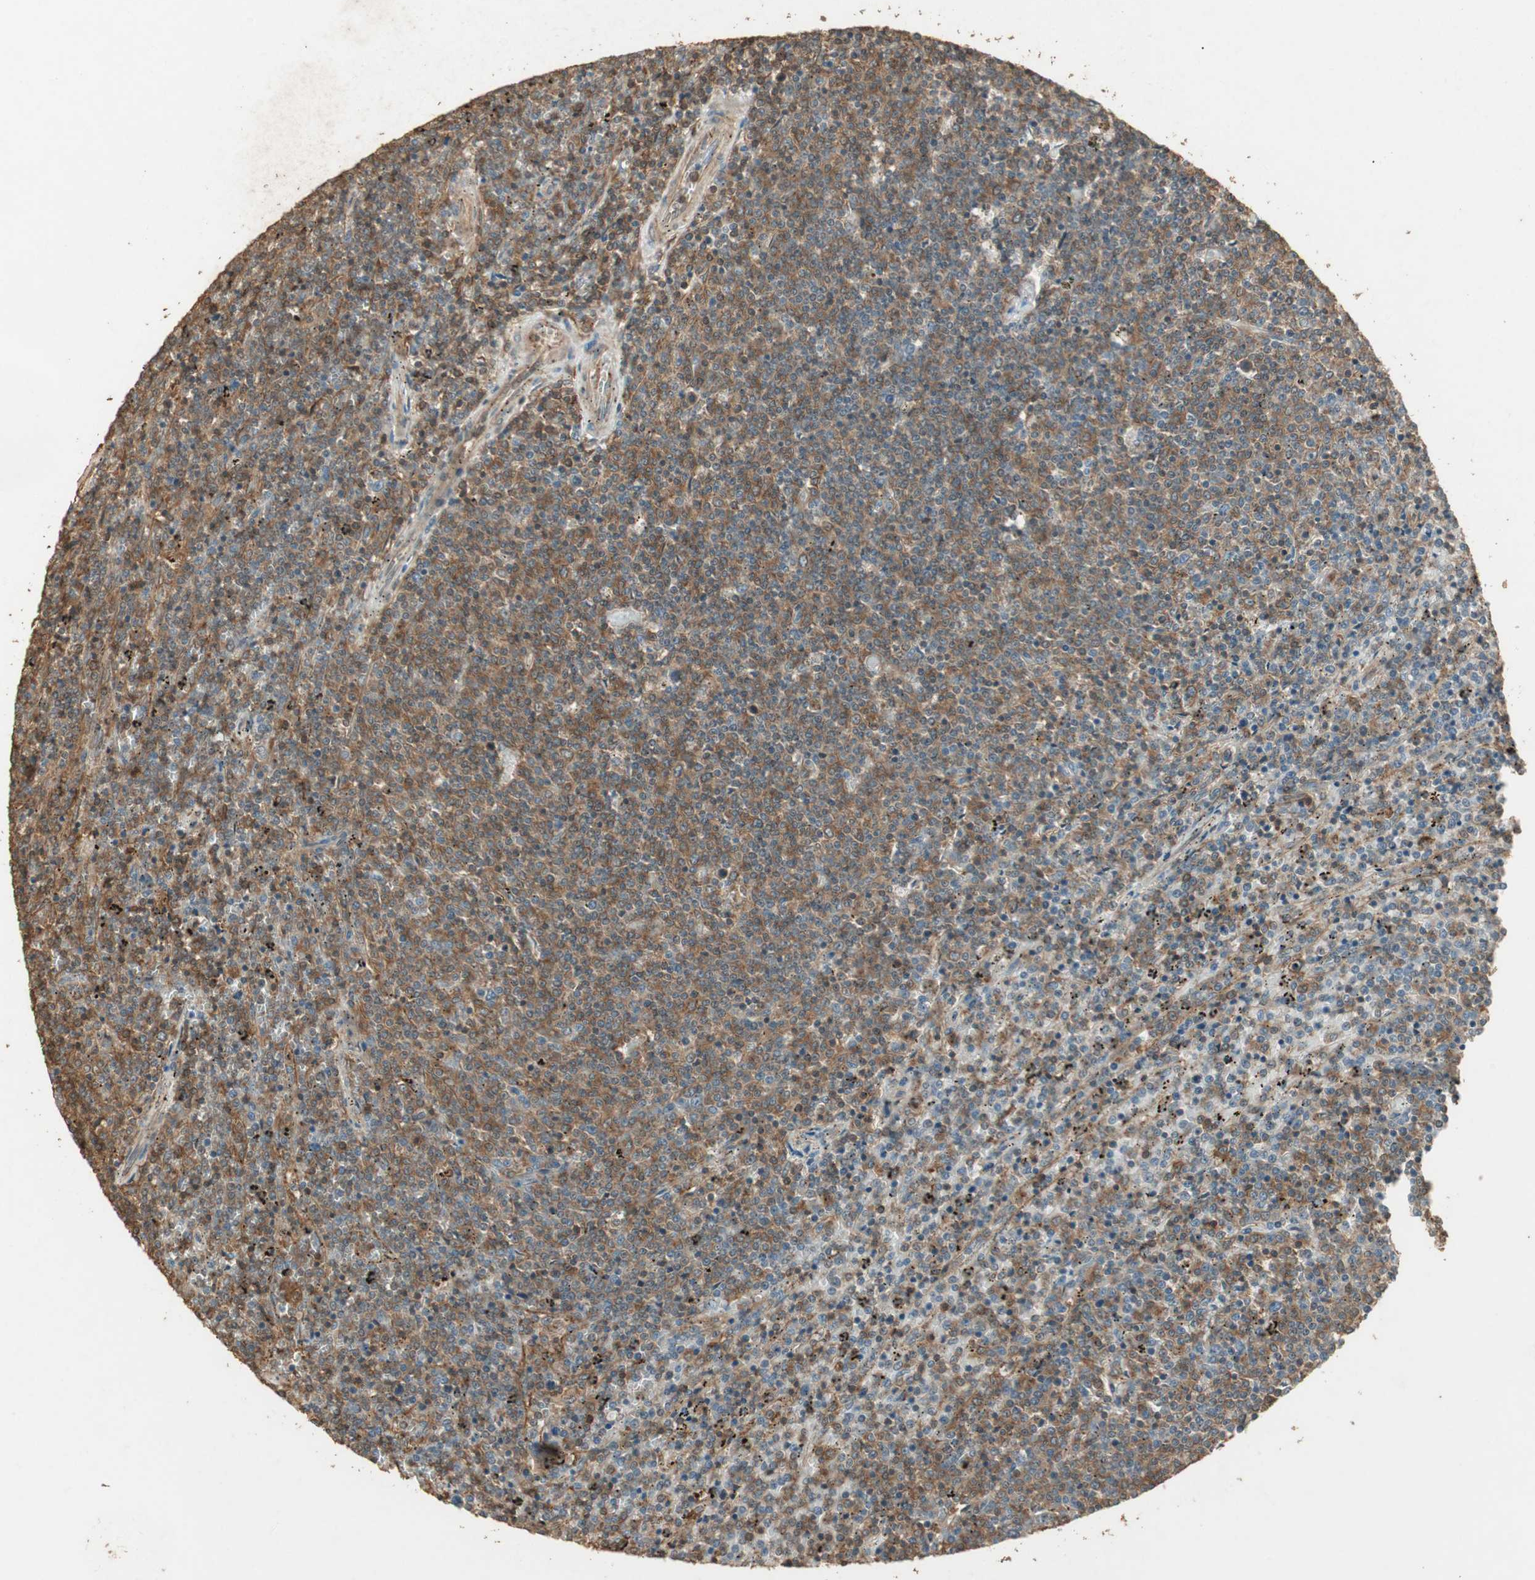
{"staining": {"intensity": "moderate", "quantity": ">75%", "location": "cytoplasmic/membranous"}, "tissue": "lymphoma", "cell_type": "Tumor cells", "image_type": "cancer", "snomed": [{"axis": "morphology", "description": "Malignant lymphoma, non-Hodgkin's type, Low grade"}, {"axis": "topography", "description": "Spleen"}], "caption": "An image of lymphoma stained for a protein demonstrates moderate cytoplasmic/membranous brown staining in tumor cells. (brown staining indicates protein expression, while blue staining denotes nuclei).", "gene": "USP2", "patient": {"sex": "female", "age": 50}}